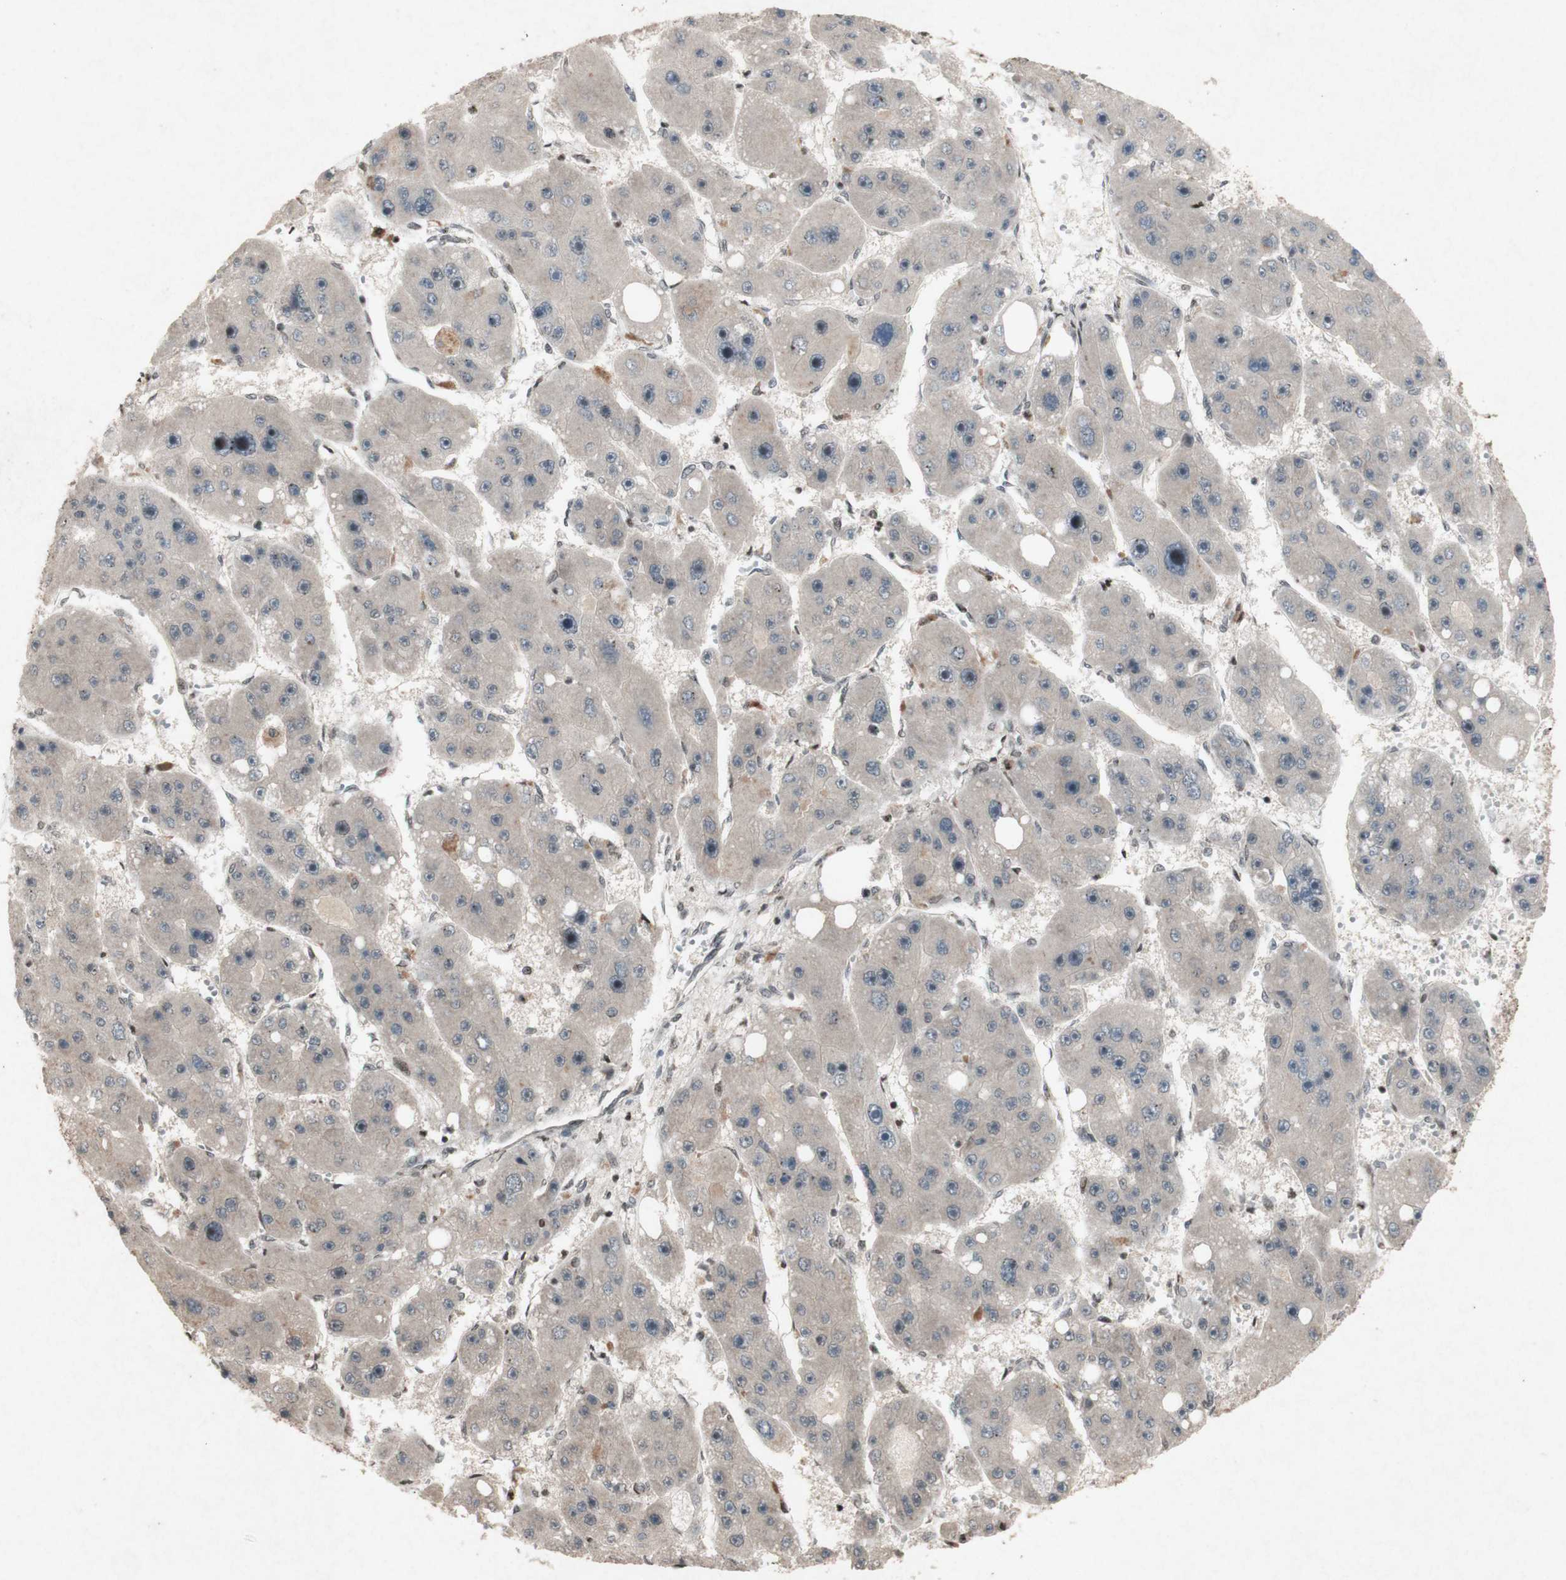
{"staining": {"intensity": "weak", "quantity": ">75%", "location": "cytoplasmic/membranous"}, "tissue": "liver cancer", "cell_type": "Tumor cells", "image_type": "cancer", "snomed": [{"axis": "morphology", "description": "Carcinoma, Hepatocellular, NOS"}, {"axis": "topography", "description": "Liver"}], "caption": "Immunohistochemical staining of hepatocellular carcinoma (liver) reveals low levels of weak cytoplasmic/membranous staining in about >75% of tumor cells.", "gene": "PLXNA1", "patient": {"sex": "female", "age": 61}}